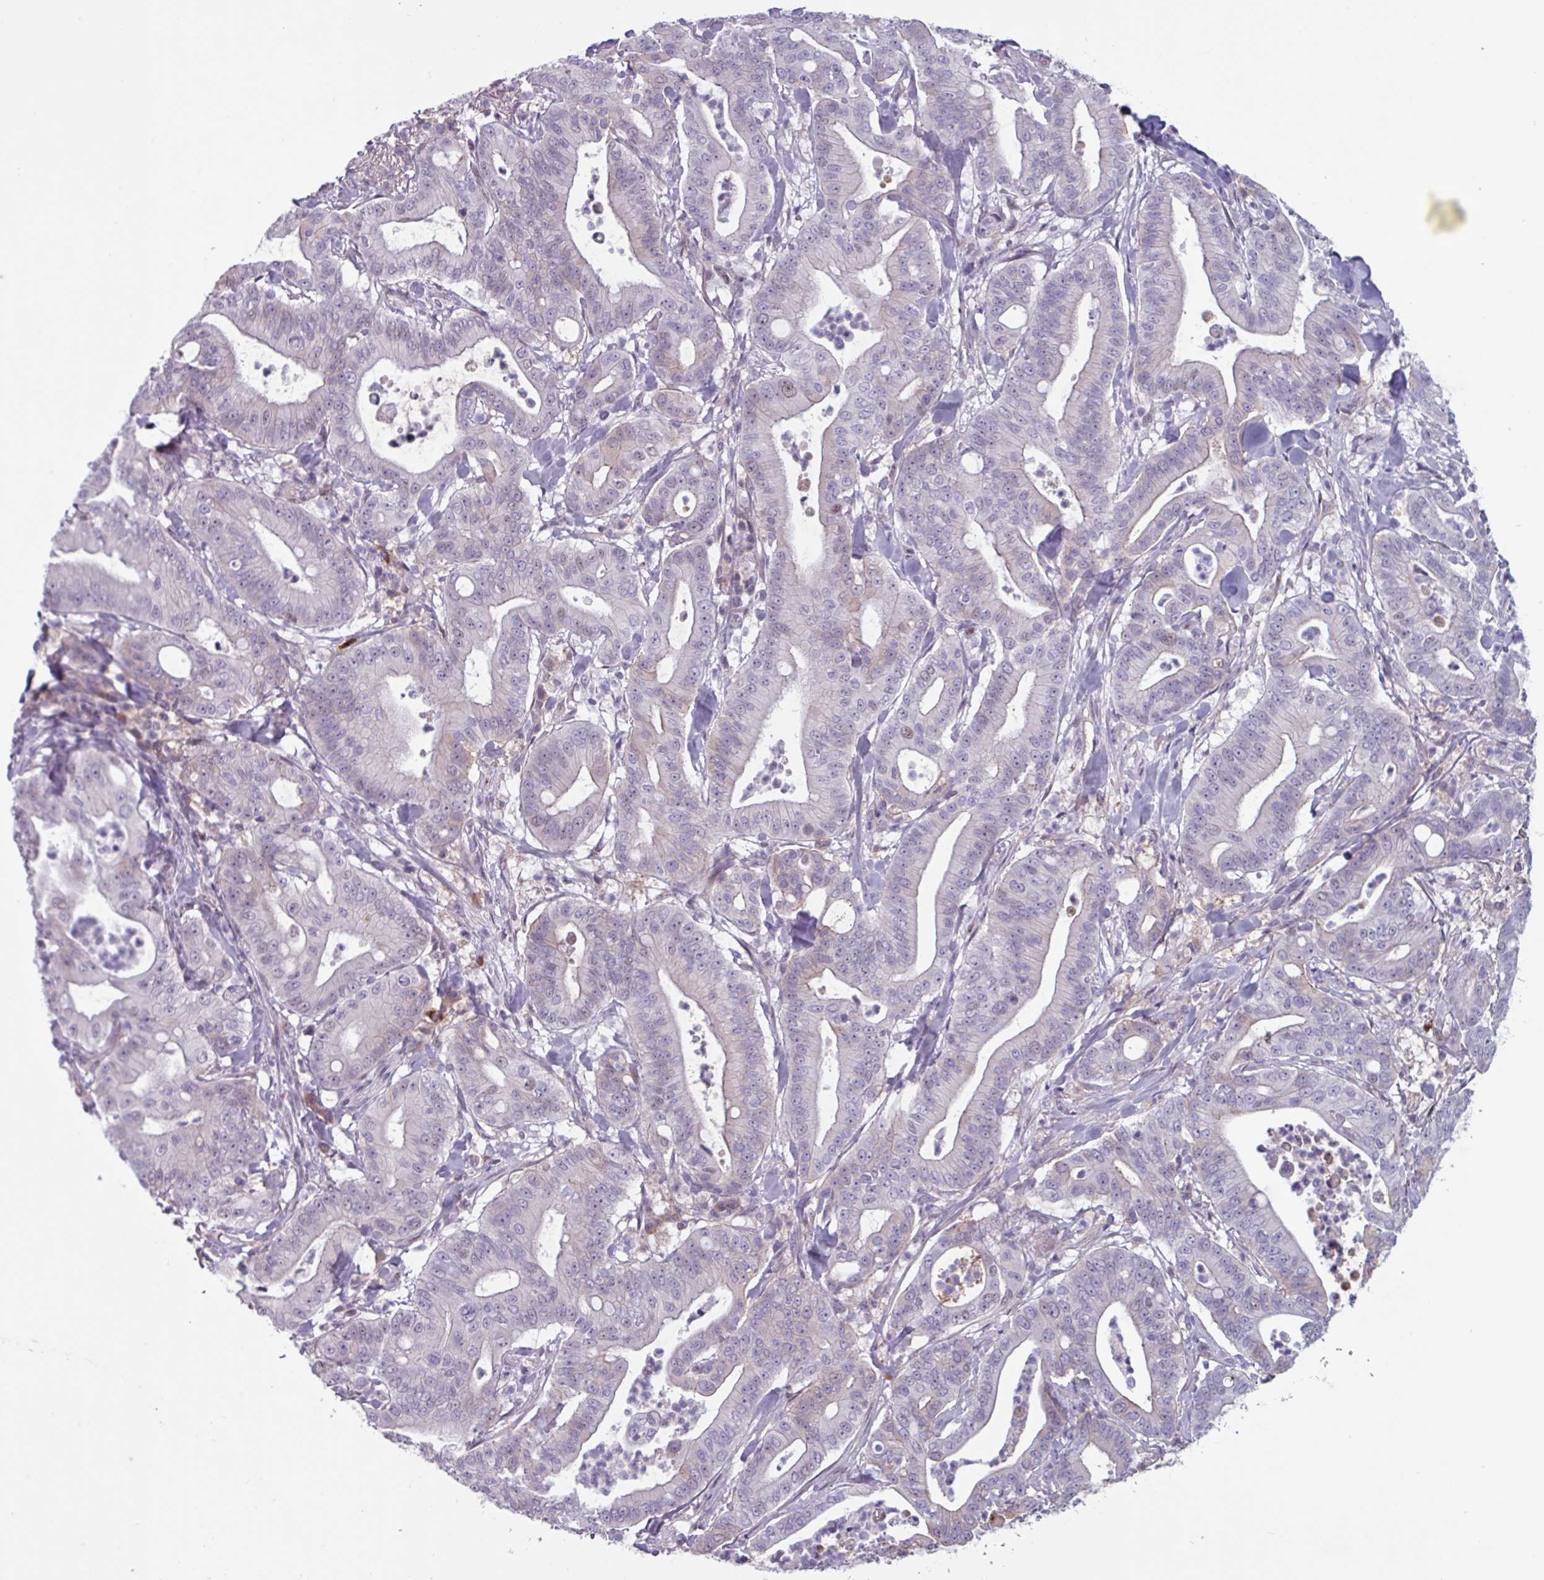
{"staining": {"intensity": "negative", "quantity": "none", "location": "none"}, "tissue": "pancreatic cancer", "cell_type": "Tumor cells", "image_type": "cancer", "snomed": [{"axis": "morphology", "description": "Adenocarcinoma, NOS"}, {"axis": "topography", "description": "Pancreas"}], "caption": "Tumor cells are negative for brown protein staining in pancreatic cancer.", "gene": "ZNF575", "patient": {"sex": "male", "age": 71}}